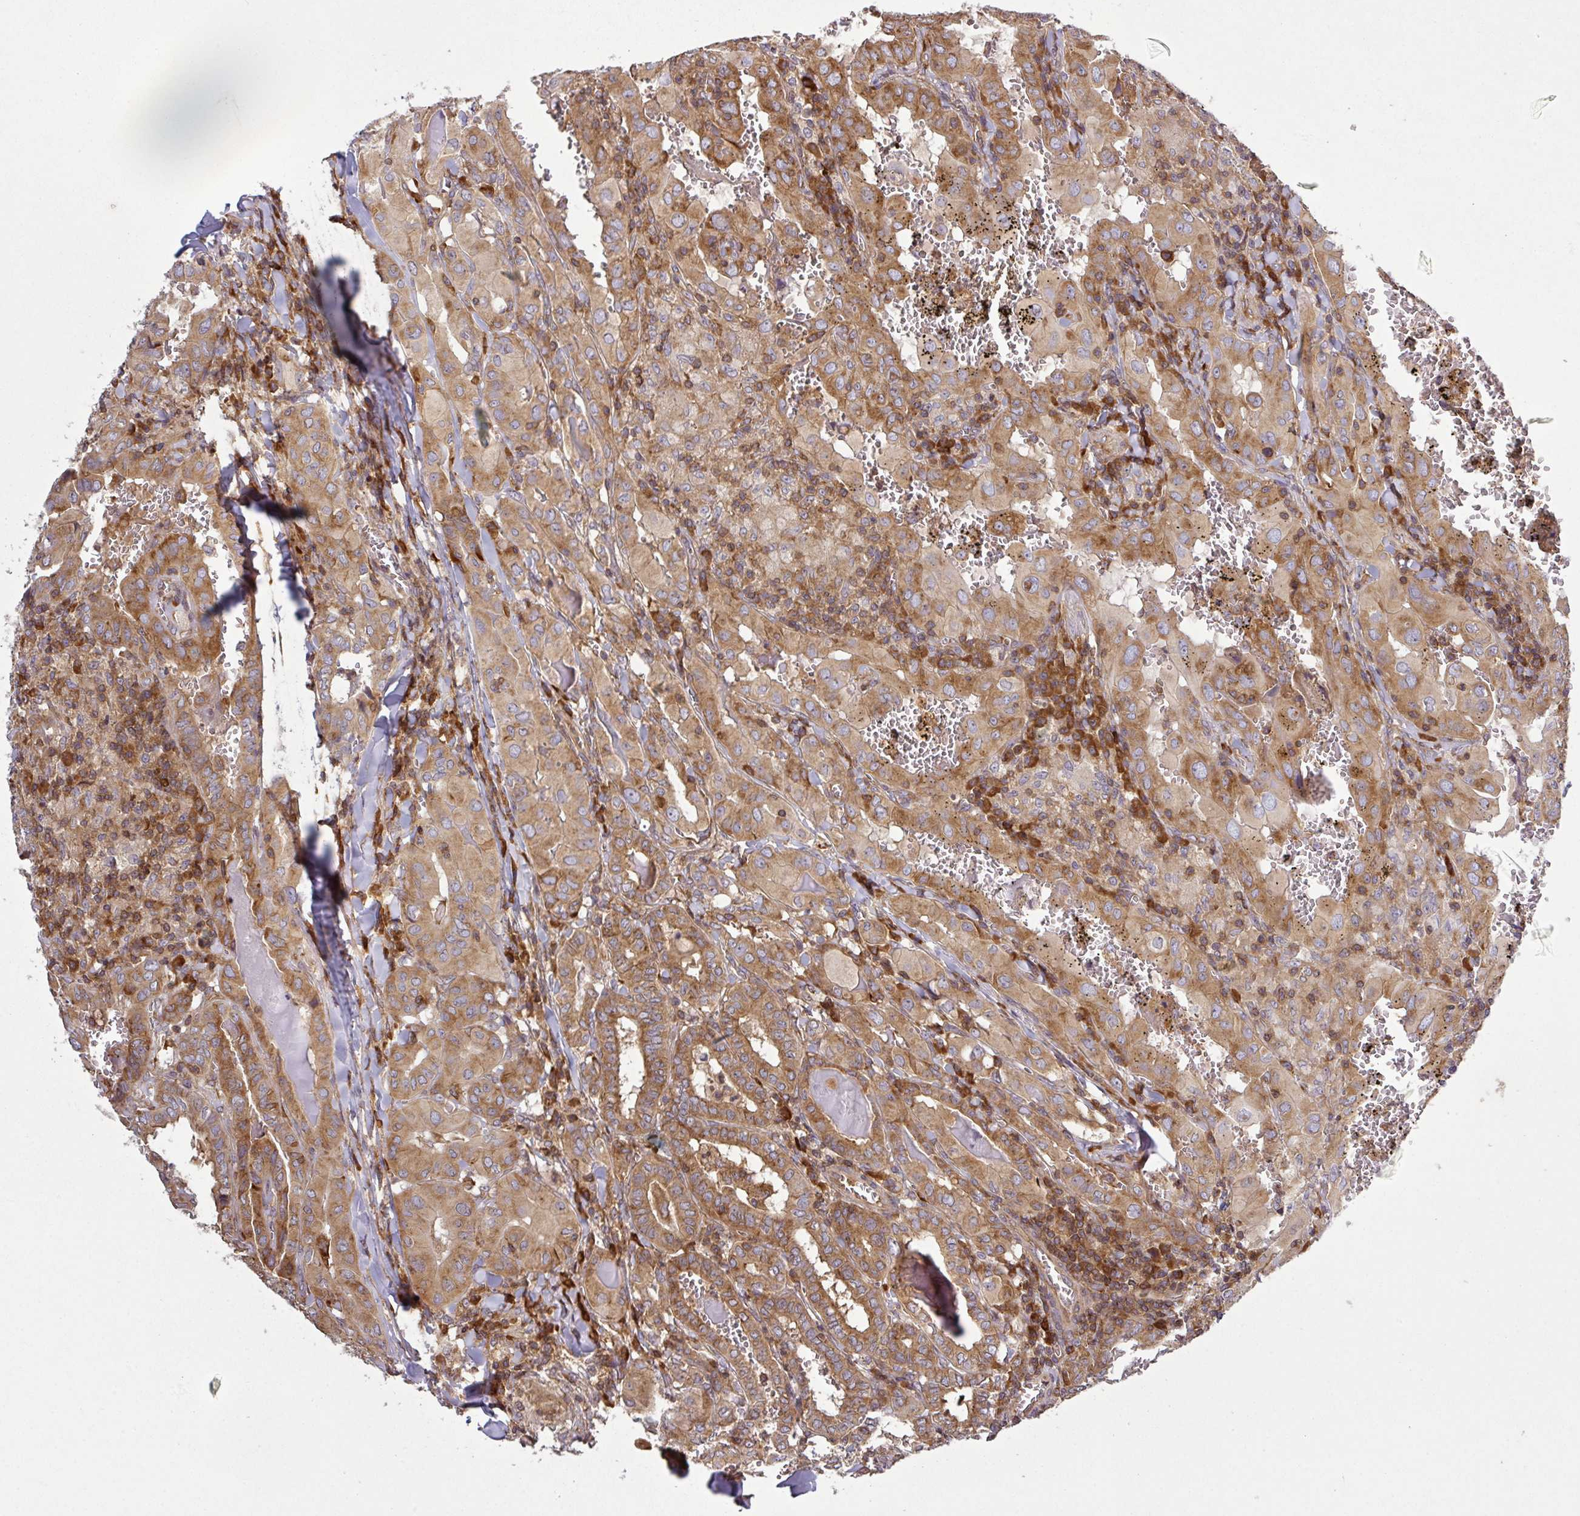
{"staining": {"intensity": "moderate", "quantity": ">75%", "location": "cytoplasmic/membranous"}, "tissue": "thyroid cancer", "cell_type": "Tumor cells", "image_type": "cancer", "snomed": [{"axis": "morphology", "description": "Papillary adenocarcinoma, NOS"}, {"axis": "topography", "description": "Thyroid gland"}], "caption": "Thyroid cancer stained with immunohistochemistry (IHC) exhibits moderate cytoplasmic/membranous expression in about >75% of tumor cells. Nuclei are stained in blue.", "gene": "LRRC74B", "patient": {"sex": "female", "age": 72}}